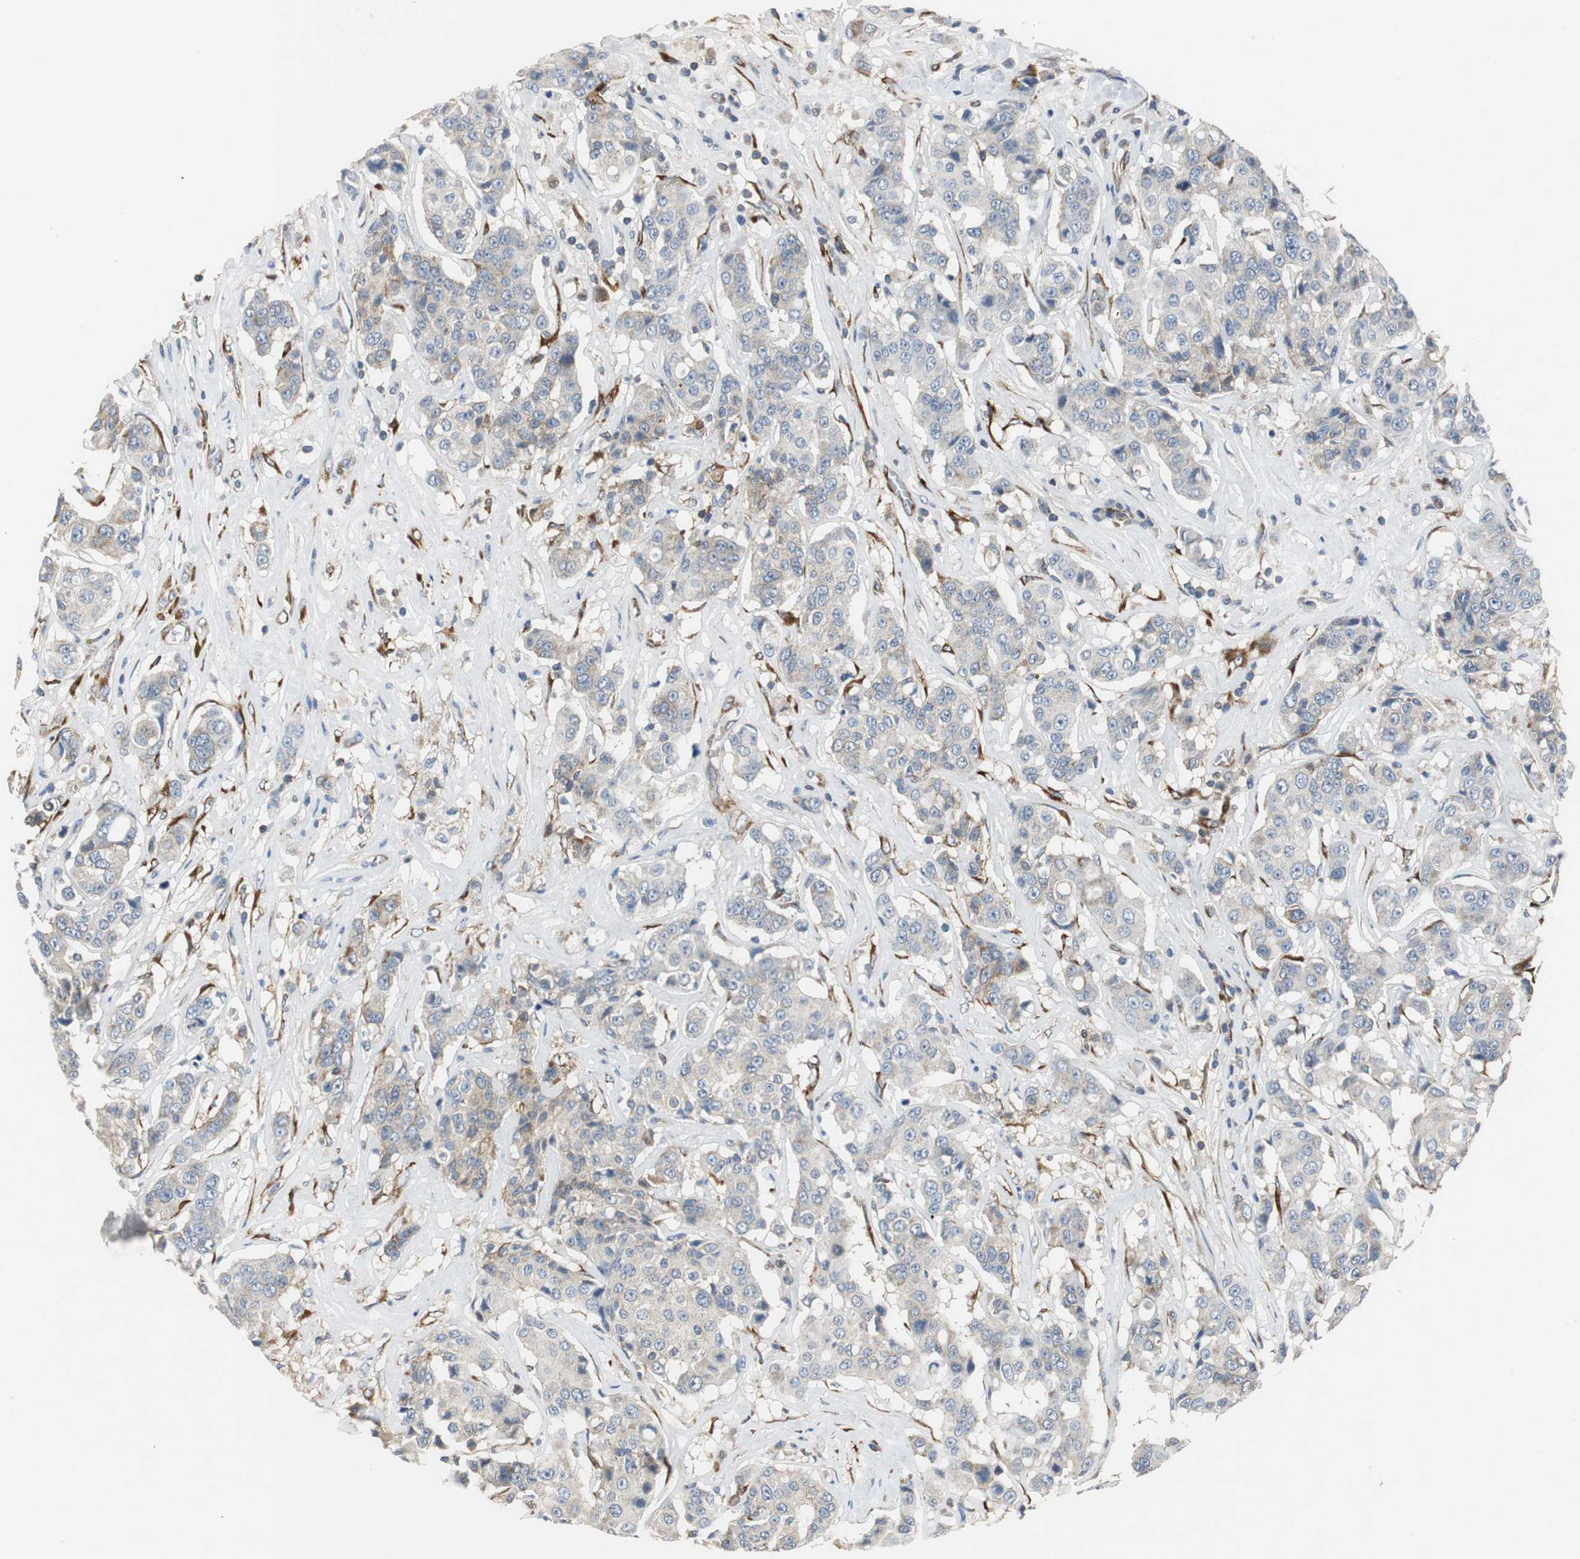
{"staining": {"intensity": "weak", "quantity": "25%-75%", "location": "cytoplasmic/membranous"}, "tissue": "breast cancer", "cell_type": "Tumor cells", "image_type": "cancer", "snomed": [{"axis": "morphology", "description": "Duct carcinoma"}, {"axis": "topography", "description": "Breast"}], "caption": "IHC micrograph of human breast intraductal carcinoma stained for a protein (brown), which exhibits low levels of weak cytoplasmic/membranous positivity in about 25%-75% of tumor cells.", "gene": "ISCU", "patient": {"sex": "female", "age": 27}}